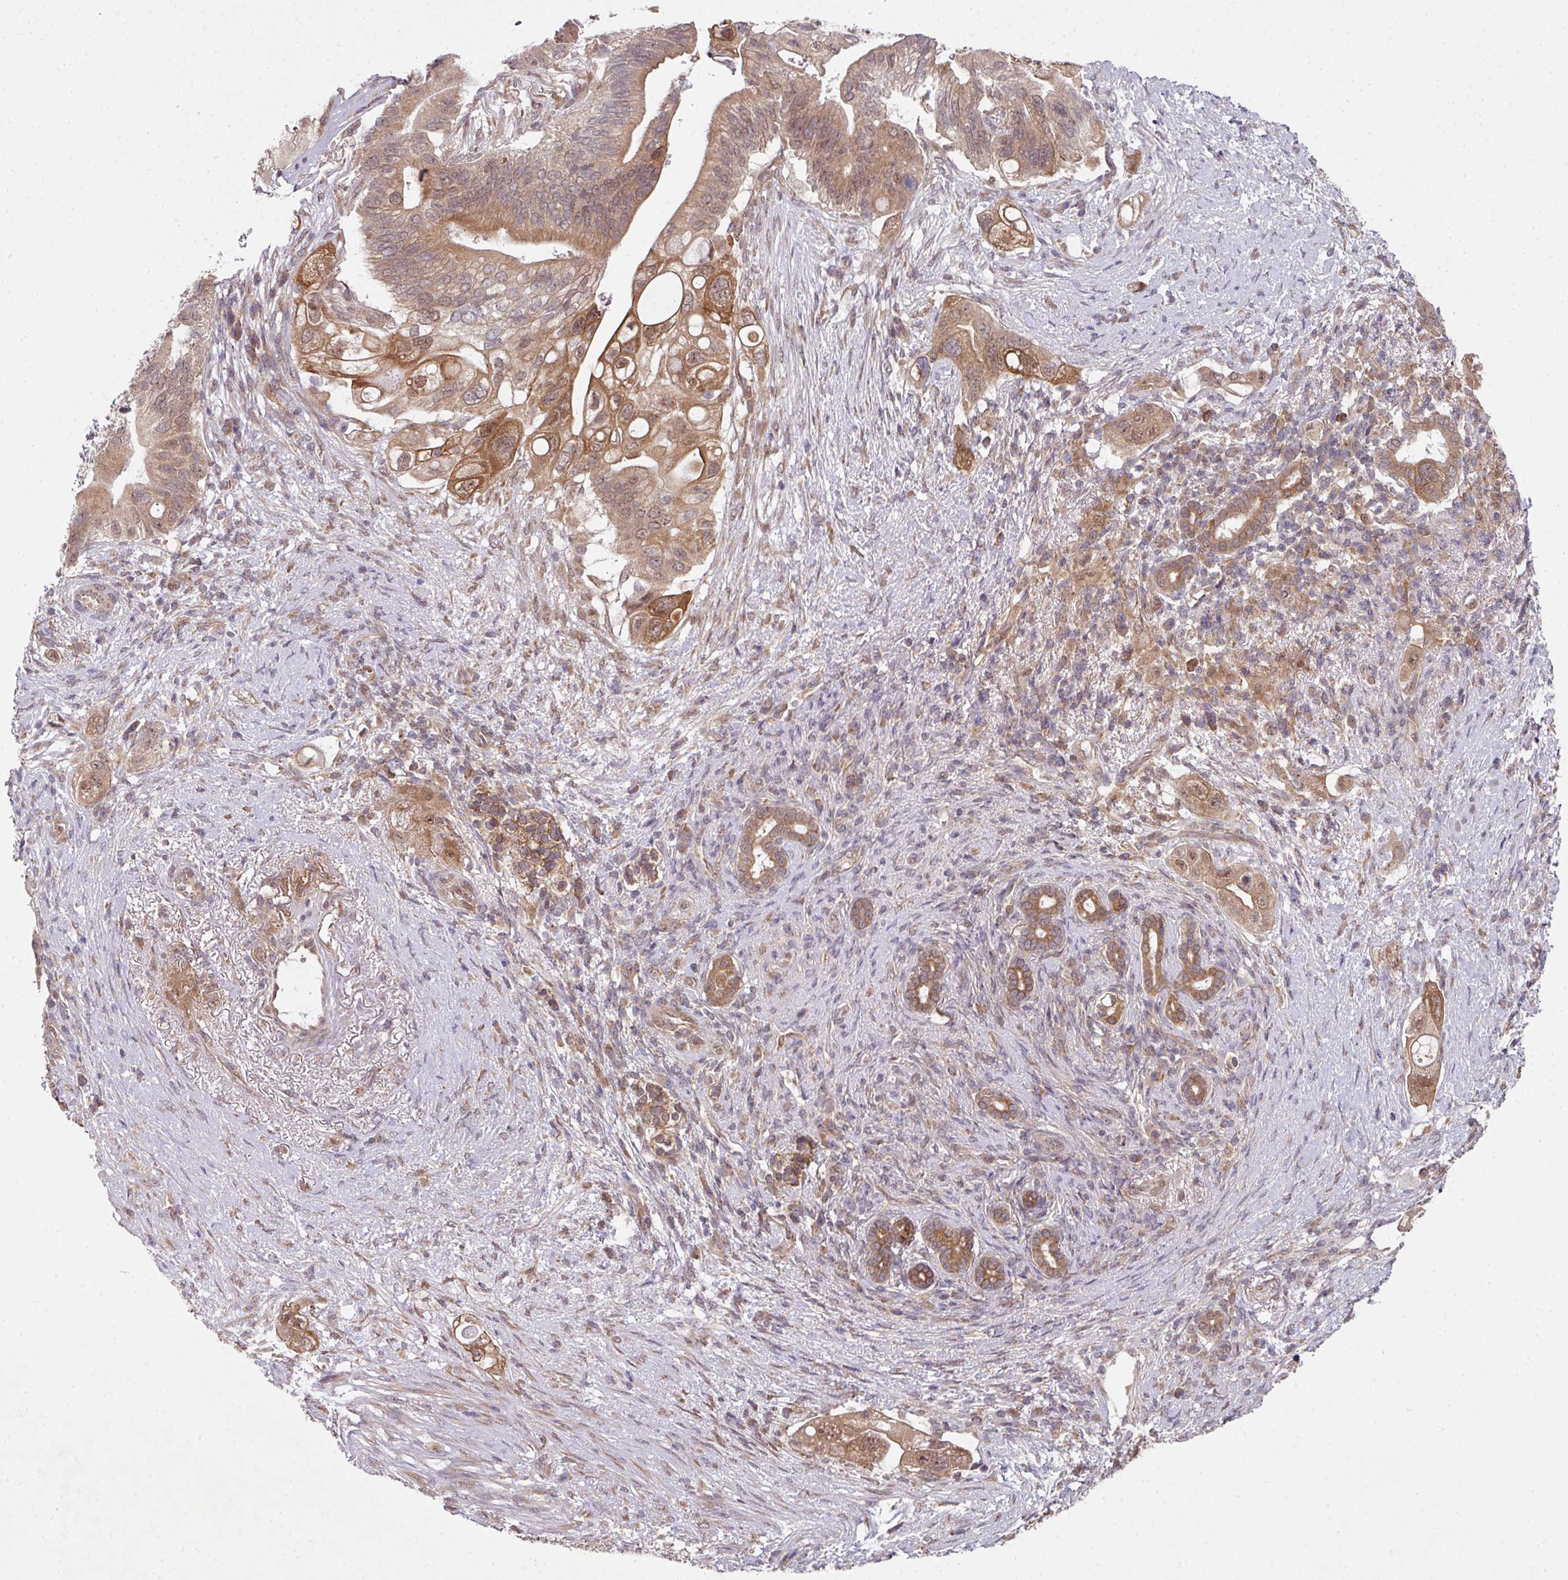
{"staining": {"intensity": "moderate", "quantity": ">75%", "location": "cytoplasmic/membranous,nuclear"}, "tissue": "pancreatic cancer", "cell_type": "Tumor cells", "image_type": "cancer", "snomed": [{"axis": "morphology", "description": "Adenocarcinoma, NOS"}, {"axis": "topography", "description": "Pancreas"}], "caption": "Pancreatic adenocarcinoma tissue demonstrates moderate cytoplasmic/membranous and nuclear positivity in about >75% of tumor cells", "gene": "CAMLG", "patient": {"sex": "female", "age": 72}}